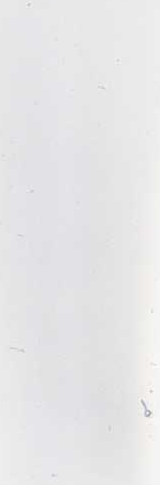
{"staining": {"intensity": "moderate", "quantity": ">75%", "location": "cytoplasmic/membranous,nuclear"}, "tissue": "stomach cancer", "cell_type": "Tumor cells", "image_type": "cancer", "snomed": [{"axis": "morphology", "description": "Adenocarcinoma, NOS"}, {"axis": "topography", "description": "Stomach, upper"}], "caption": "Moderate cytoplasmic/membranous and nuclear positivity for a protein is present in approximately >75% of tumor cells of stomach adenocarcinoma using immunohistochemistry.", "gene": "SAAL1", "patient": {"sex": "female", "age": 52}}